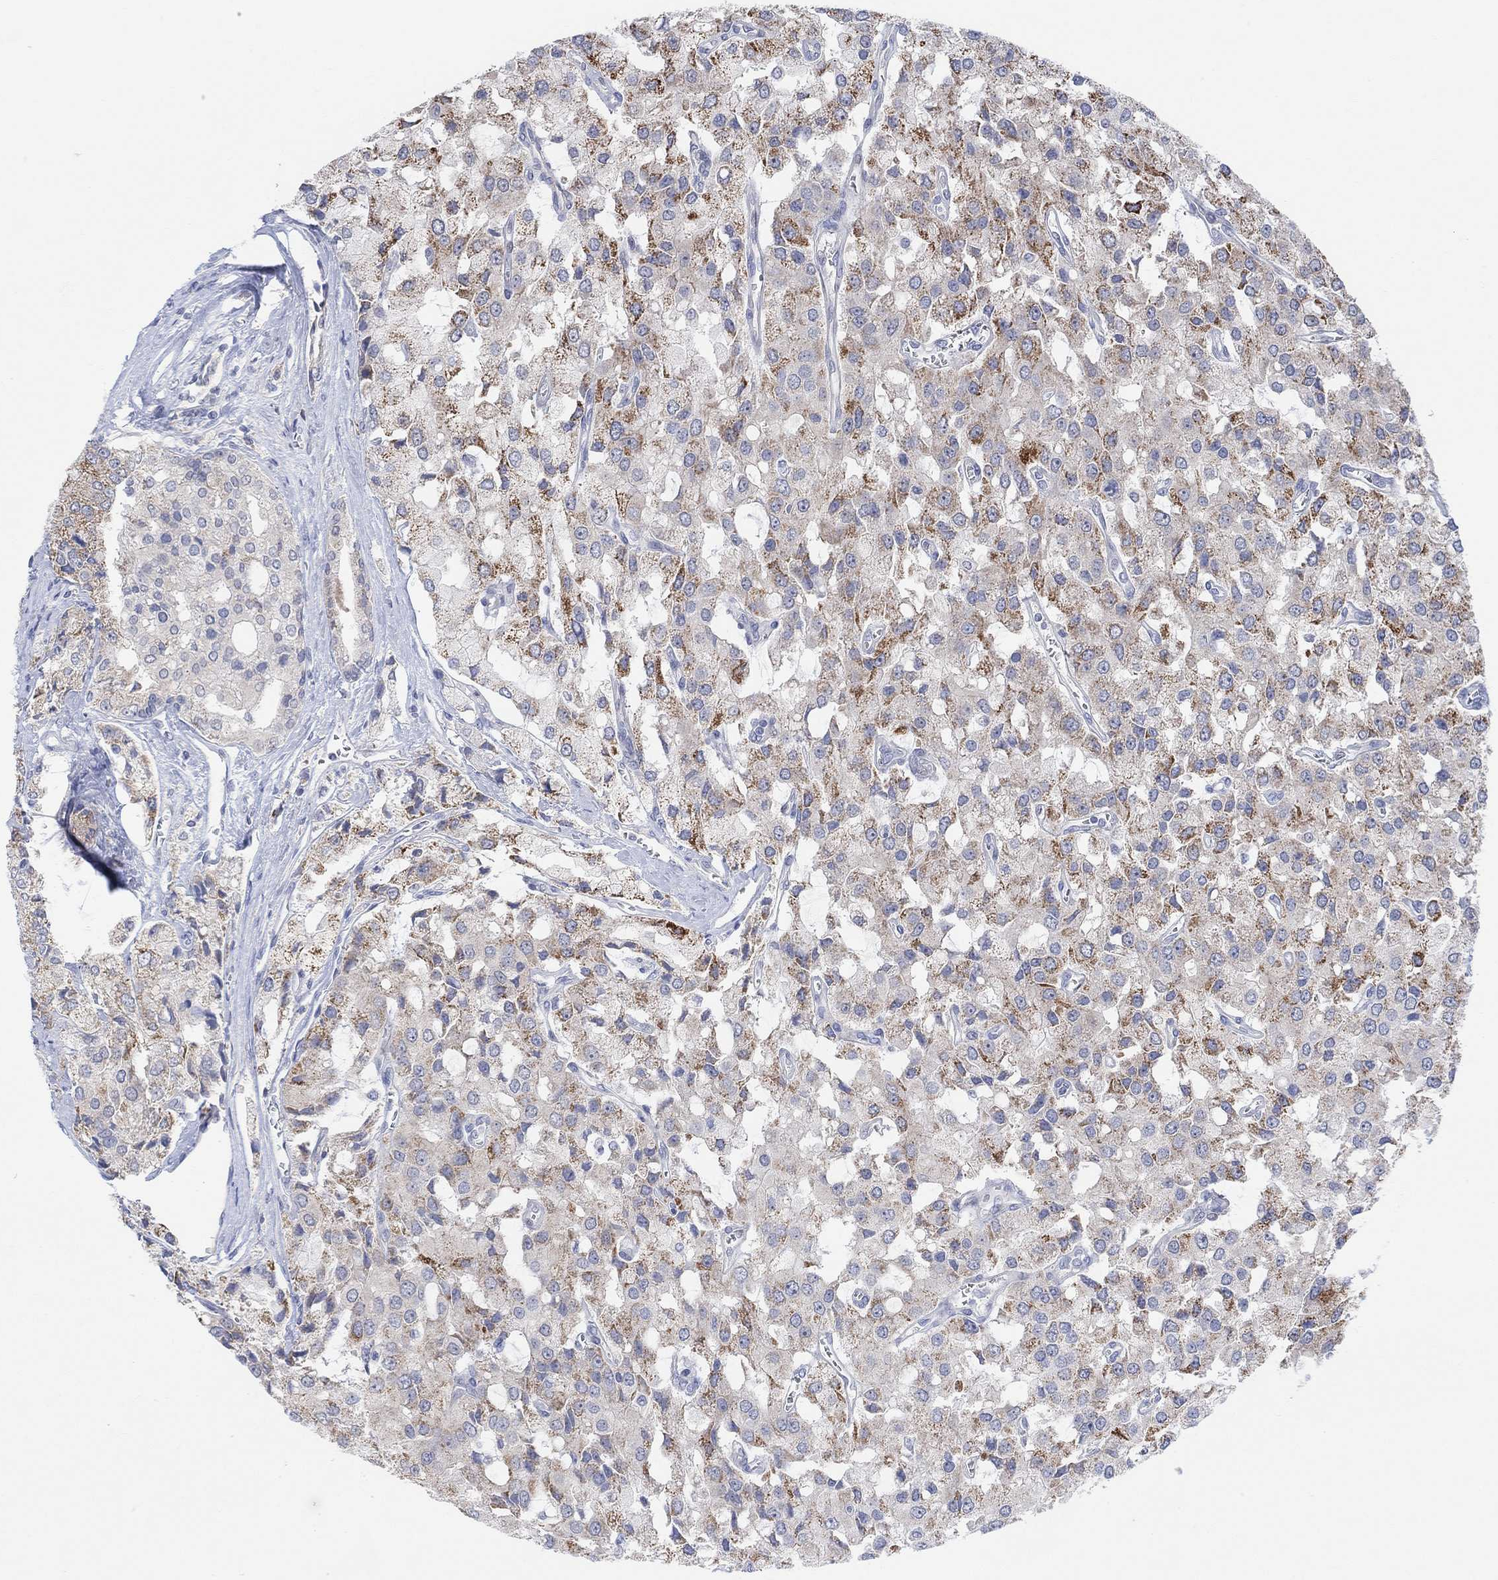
{"staining": {"intensity": "moderate", "quantity": "25%-75%", "location": "cytoplasmic/membranous"}, "tissue": "prostate cancer", "cell_type": "Tumor cells", "image_type": "cancer", "snomed": [{"axis": "morphology", "description": "Adenocarcinoma, NOS"}, {"axis": "topography", "description": "Prostate and seminal vesicle, NOS"}, {"axis": "topography", "description": "Prostate"}], "caption": "Immunohistochemistry micrograph of human prostate cancer stained for a protein (brown), which displays medium levels of moderate cytoplasmic/membranous expression in approximately 25%-75% of tumor cells.", "gene": "CNTF", "patient": {"sex": "male", "age": 67}}